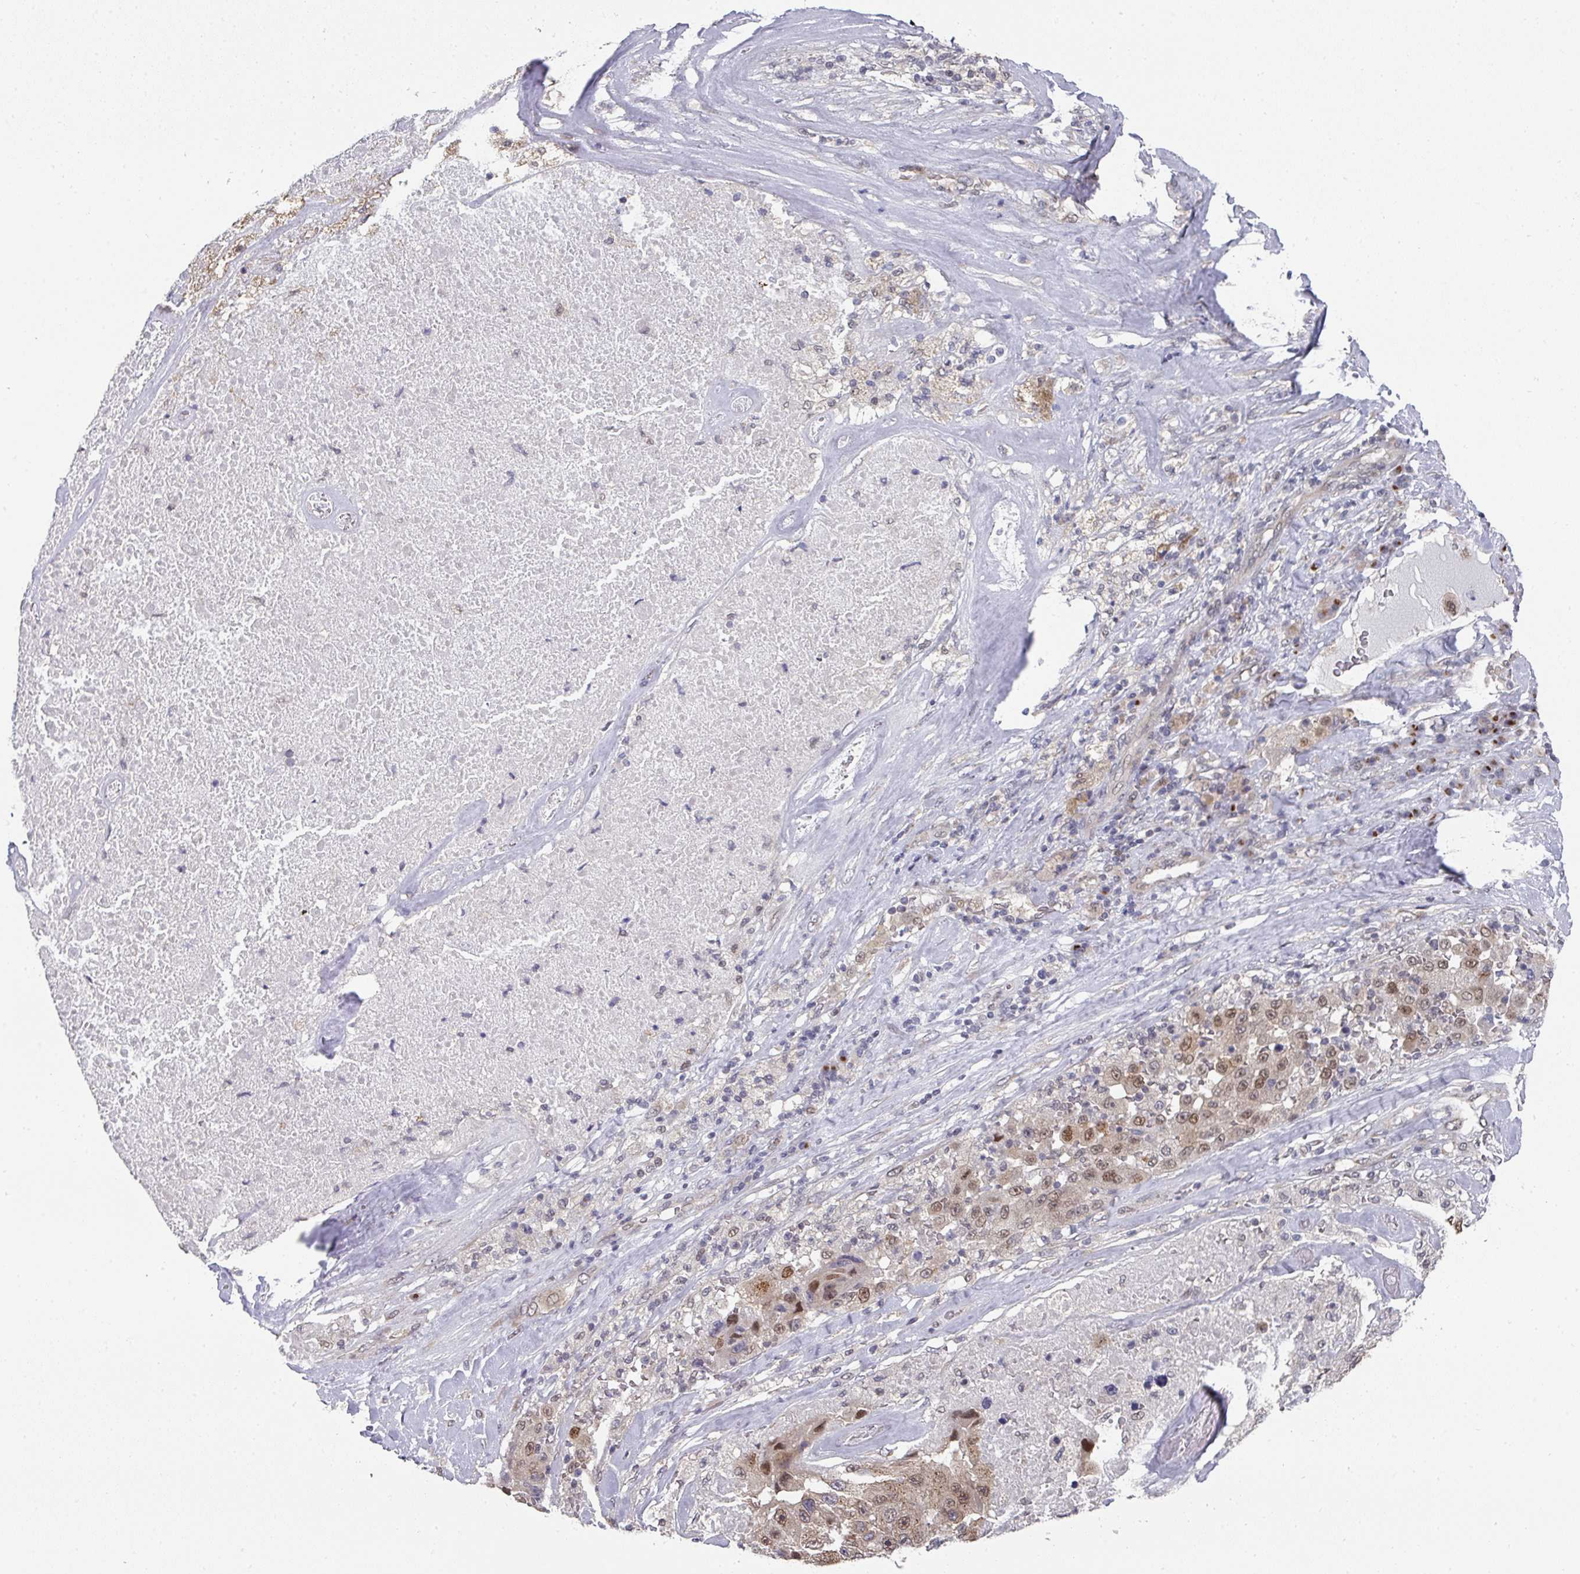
{"staining": {"intensity": "moderate", "quantity": "25%-75%", "location": "nuclear"}, "tissue": "melanoma", "cell_type": "Tumor cells", "image_type": "cancer", "snomed": [{"axis": "morphology", "description": "Malignant melanoma, Metastatic site"}, {"axis": "topography", "description": "Lymph node"}], "caption": "This is an image of immunohistochemistry staining of malignant melanoma (metastatic site), which shows moderate staining in the nuclear of tumor cells.", "gene": "C18orf25", "patient": {"sex": "male", "age": 62}}